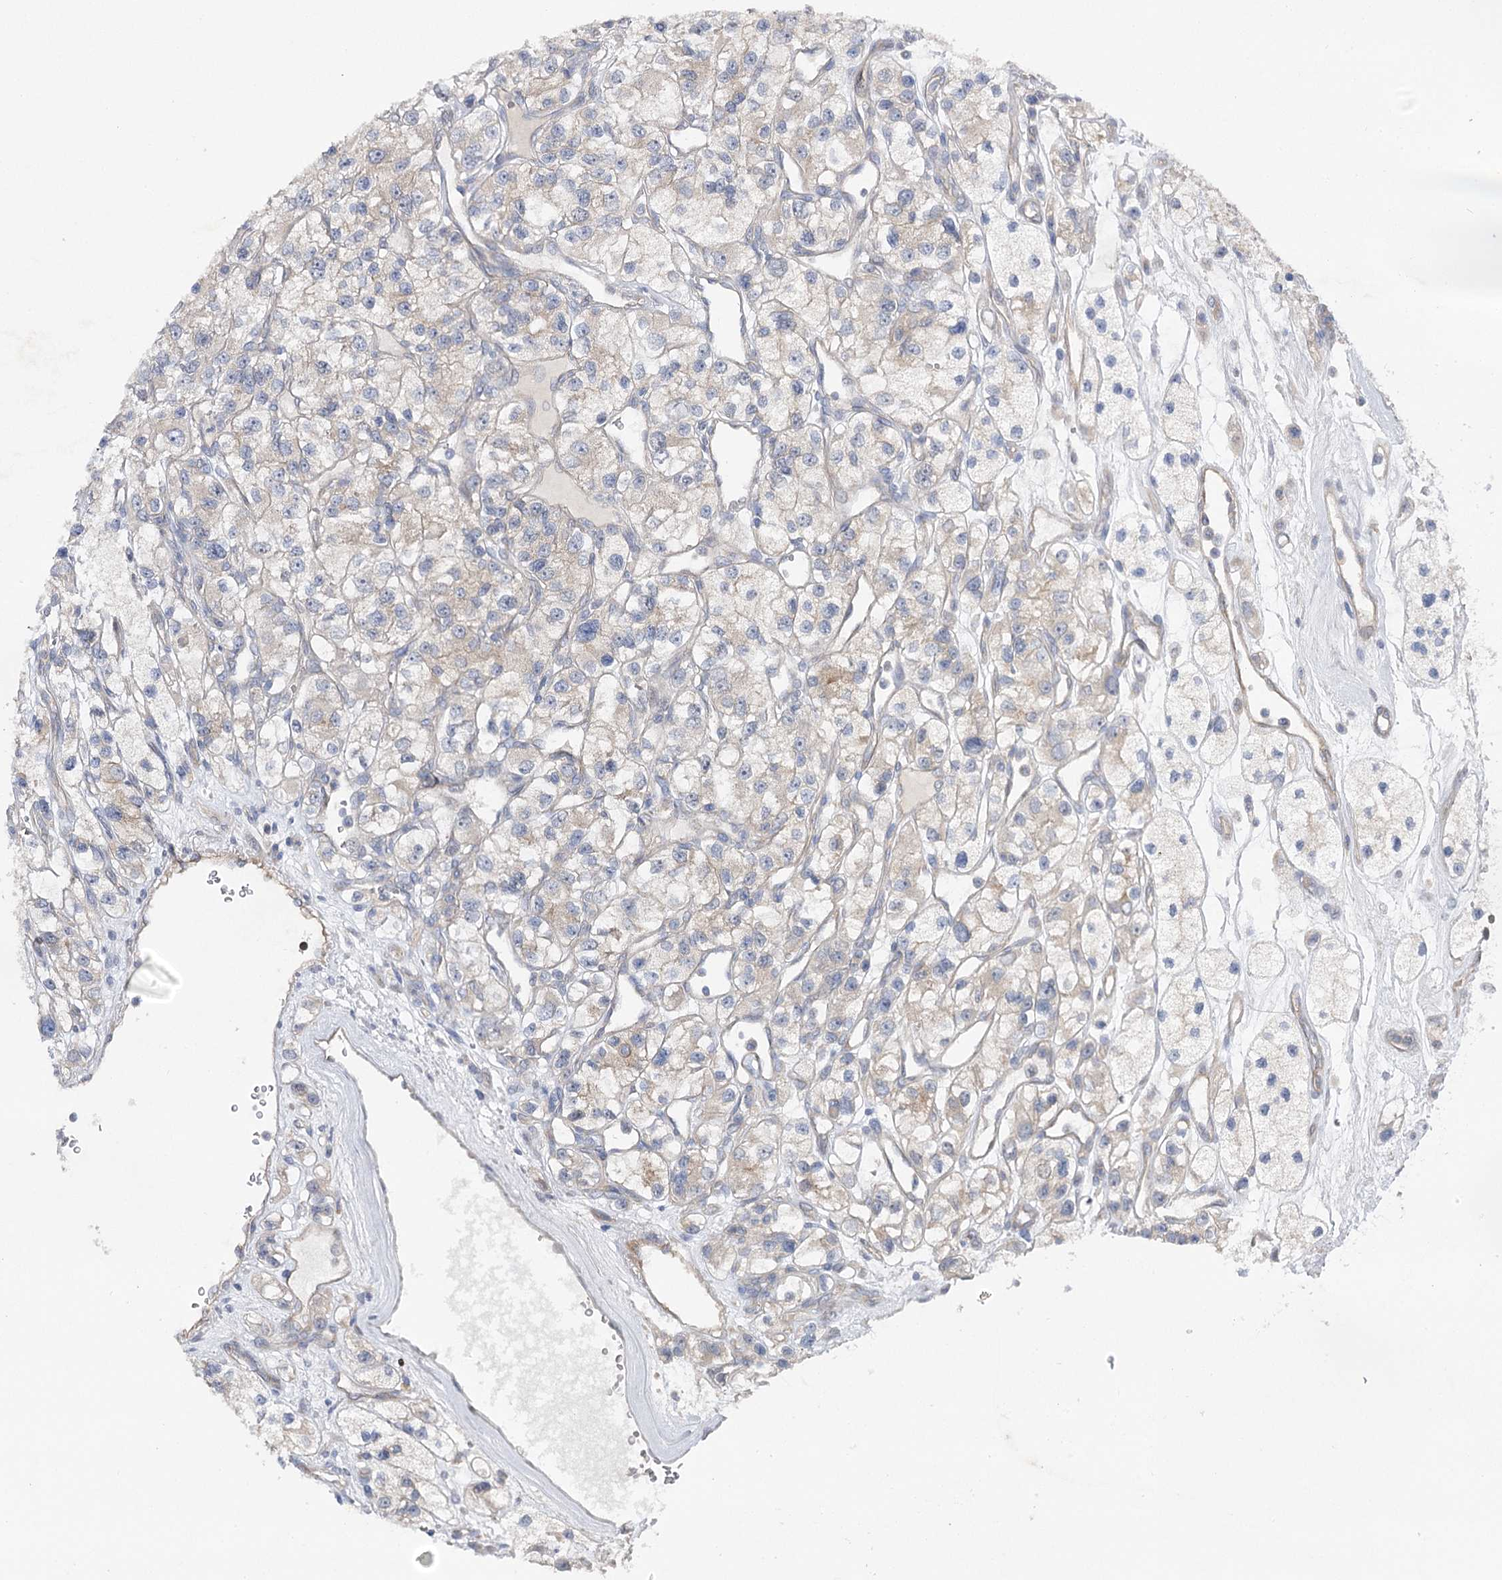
{"staining": {"intensity": "weak", "quantity": "<25%", "location": "cytoplasmic/membranous"}, "tissue": "renal cancer", "cell_type": "Tumor cells", "image_type": "cancer", "snomed": [{"axis": "morphology", "description": "Adenocarcinoma, NOS"}, {"axis": "topography", "description": "Kidney"}], "caption": "A high-resolution histopathology image shows immunohistochemistry staining of renal adenocarcinoma, which reveals no significant positivity in tumor cells.", "gene": "BCR", "patient": {"sex": "female", "age": 57}}